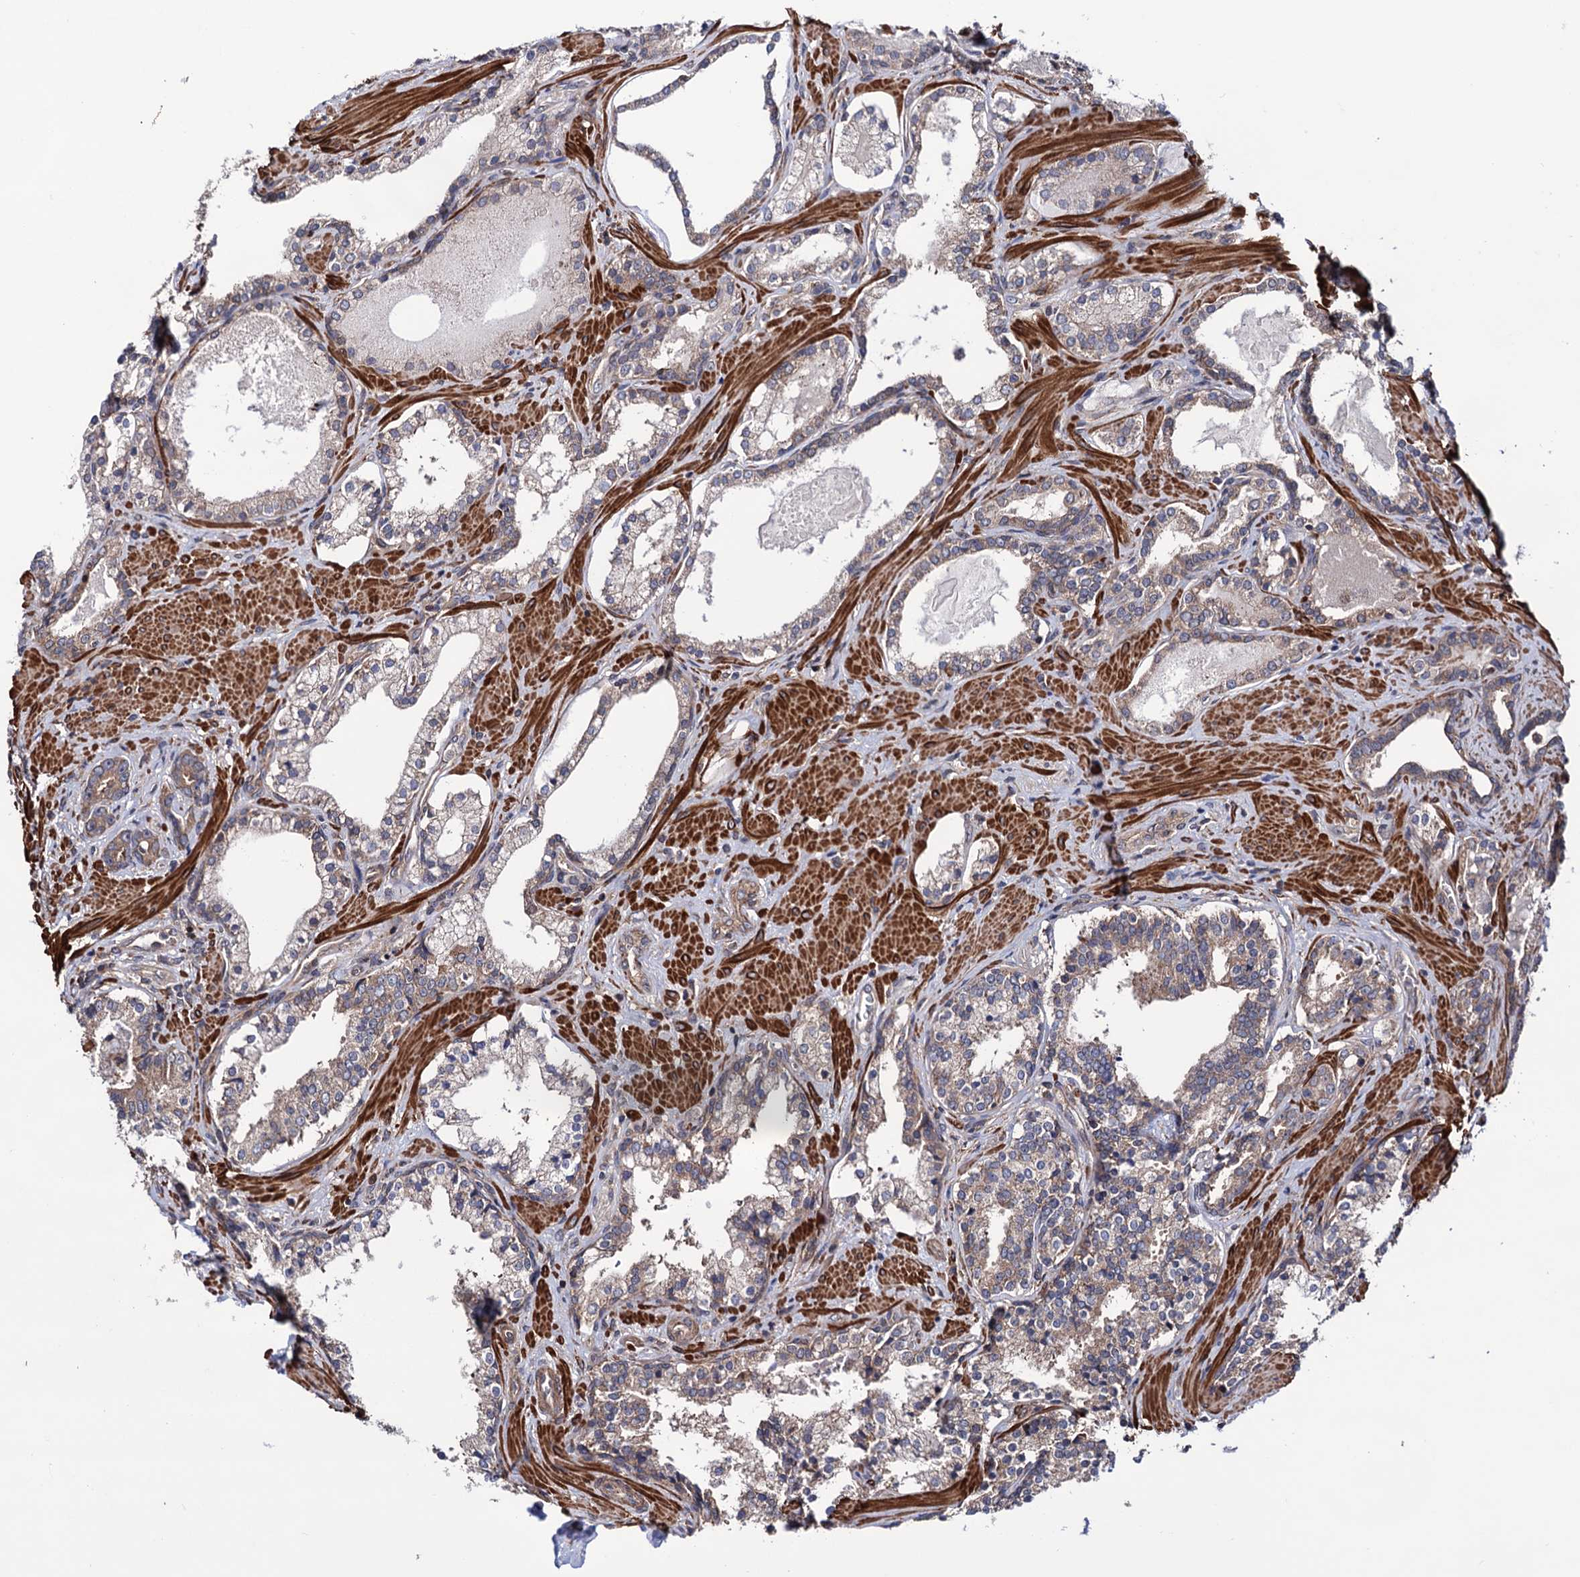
{"staining": {"intensity": "weak", "quantity": "<25%", "location": "cytoplasmic/membranous"}, "tissue": "prostate cancer", "cell_type": "Tumor cells", "image_type": "cancer", "snomed": [{"axis": "morphology", "description": "Adenocarcinoma, High grade"}, {"axis": "topography", "description": "Prostate"}], "caption": "A micrograph of prostate cancer stained for a protein demonstrates no brown staining in tumor cells. Nuclei are stained in blue.", "gene": "FERMT2", "patient": {"sex": "male", "age": 58}}